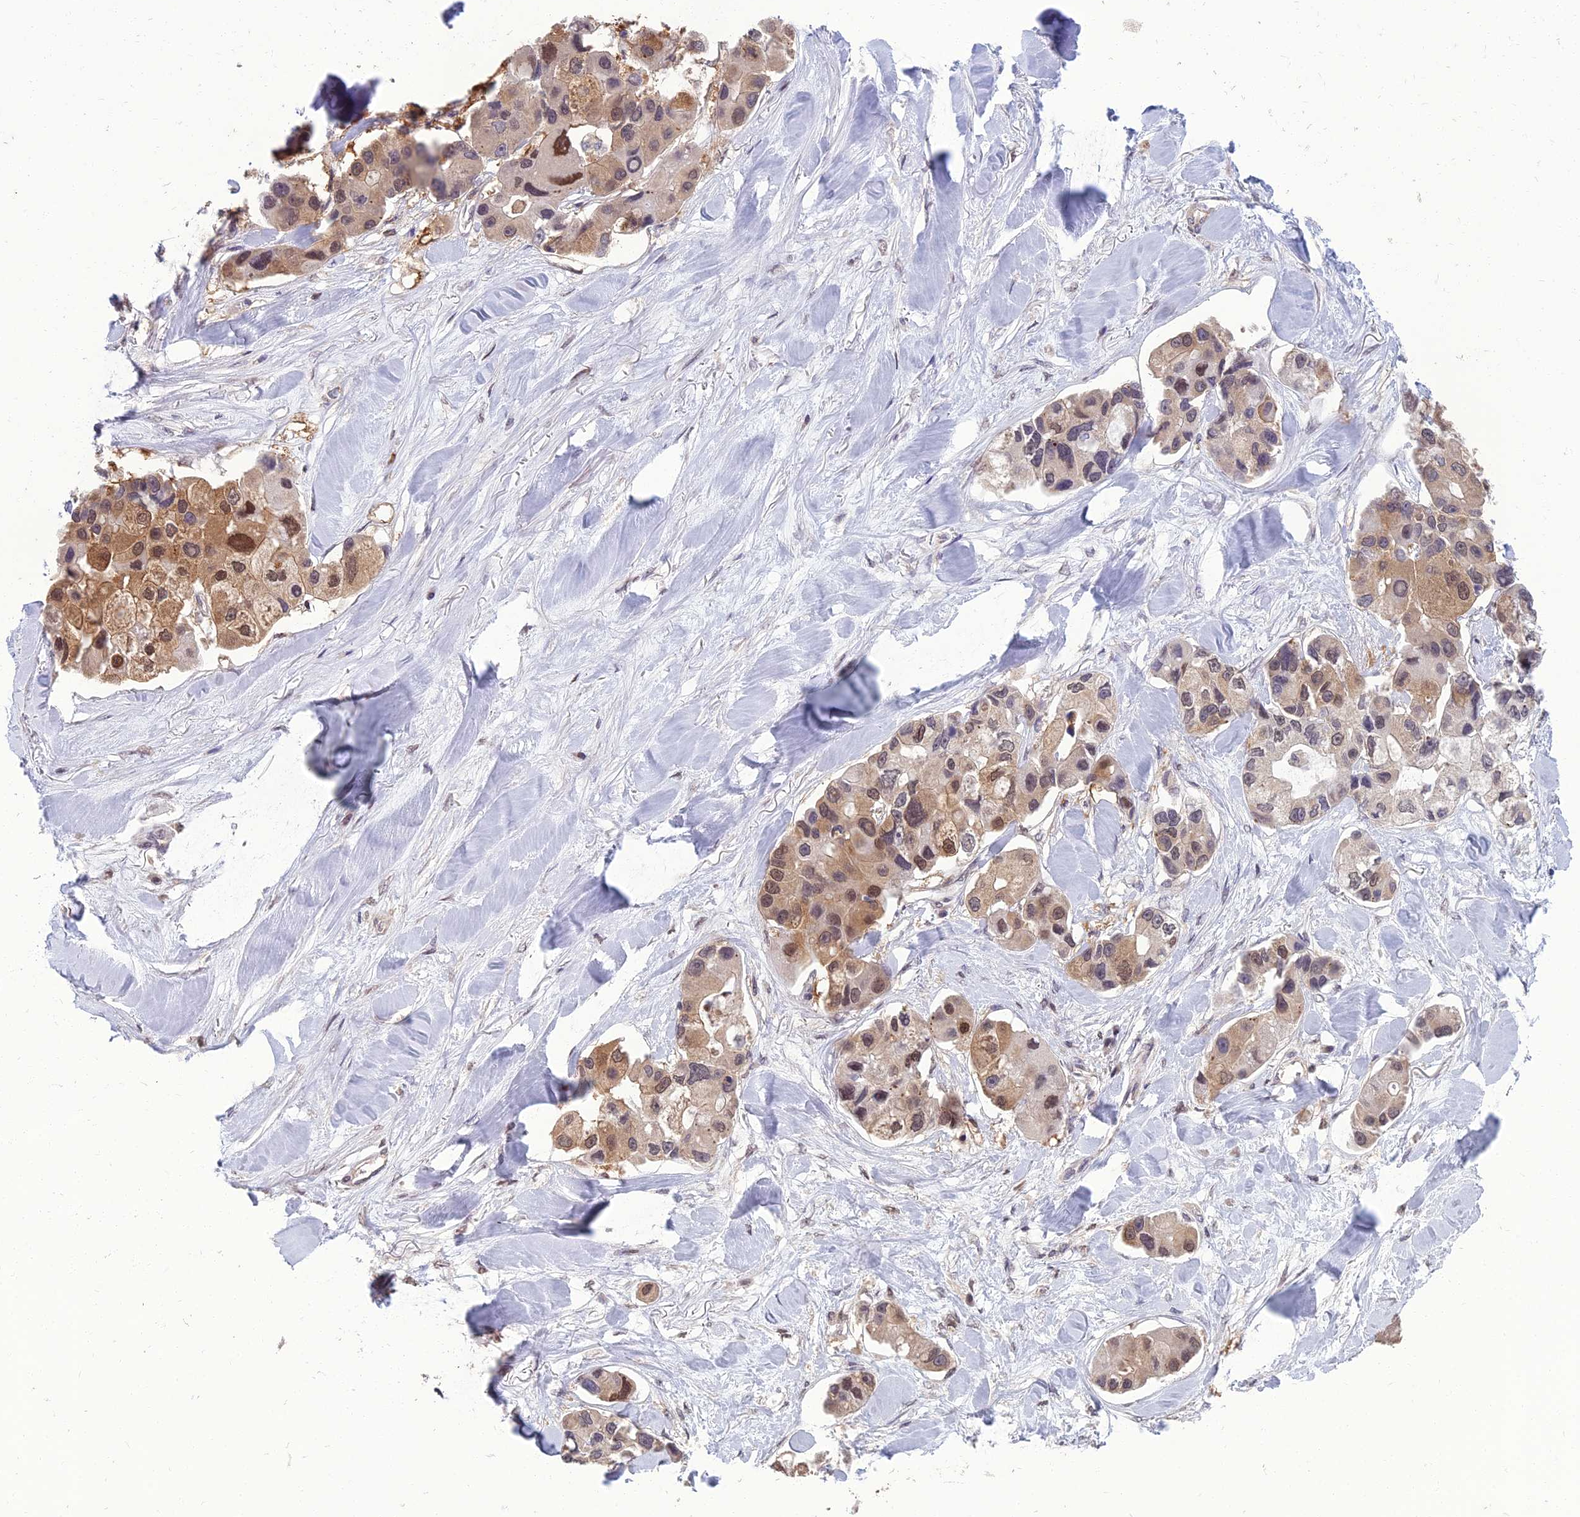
{"staining": {"intensity": "moderate", "quantity": ">75%", "location": "nuclear"}, "tissue": "lung cancer", "cell_type": "Tumor cells", "image_type": "cancer", "snomed": [{"axis": "morphology", "description": "Adenocarcinoma, NOS"}, {"axis": "topography", "description": "Lung"}], "caption": "Adenocarcinoma (lung) stained for a protein (brown) reveals moderate nuclear positive staining in approximately >75% of tumor cells.", "gene": "NR4A3", "patient": {"sex": "female", "age": 54}}